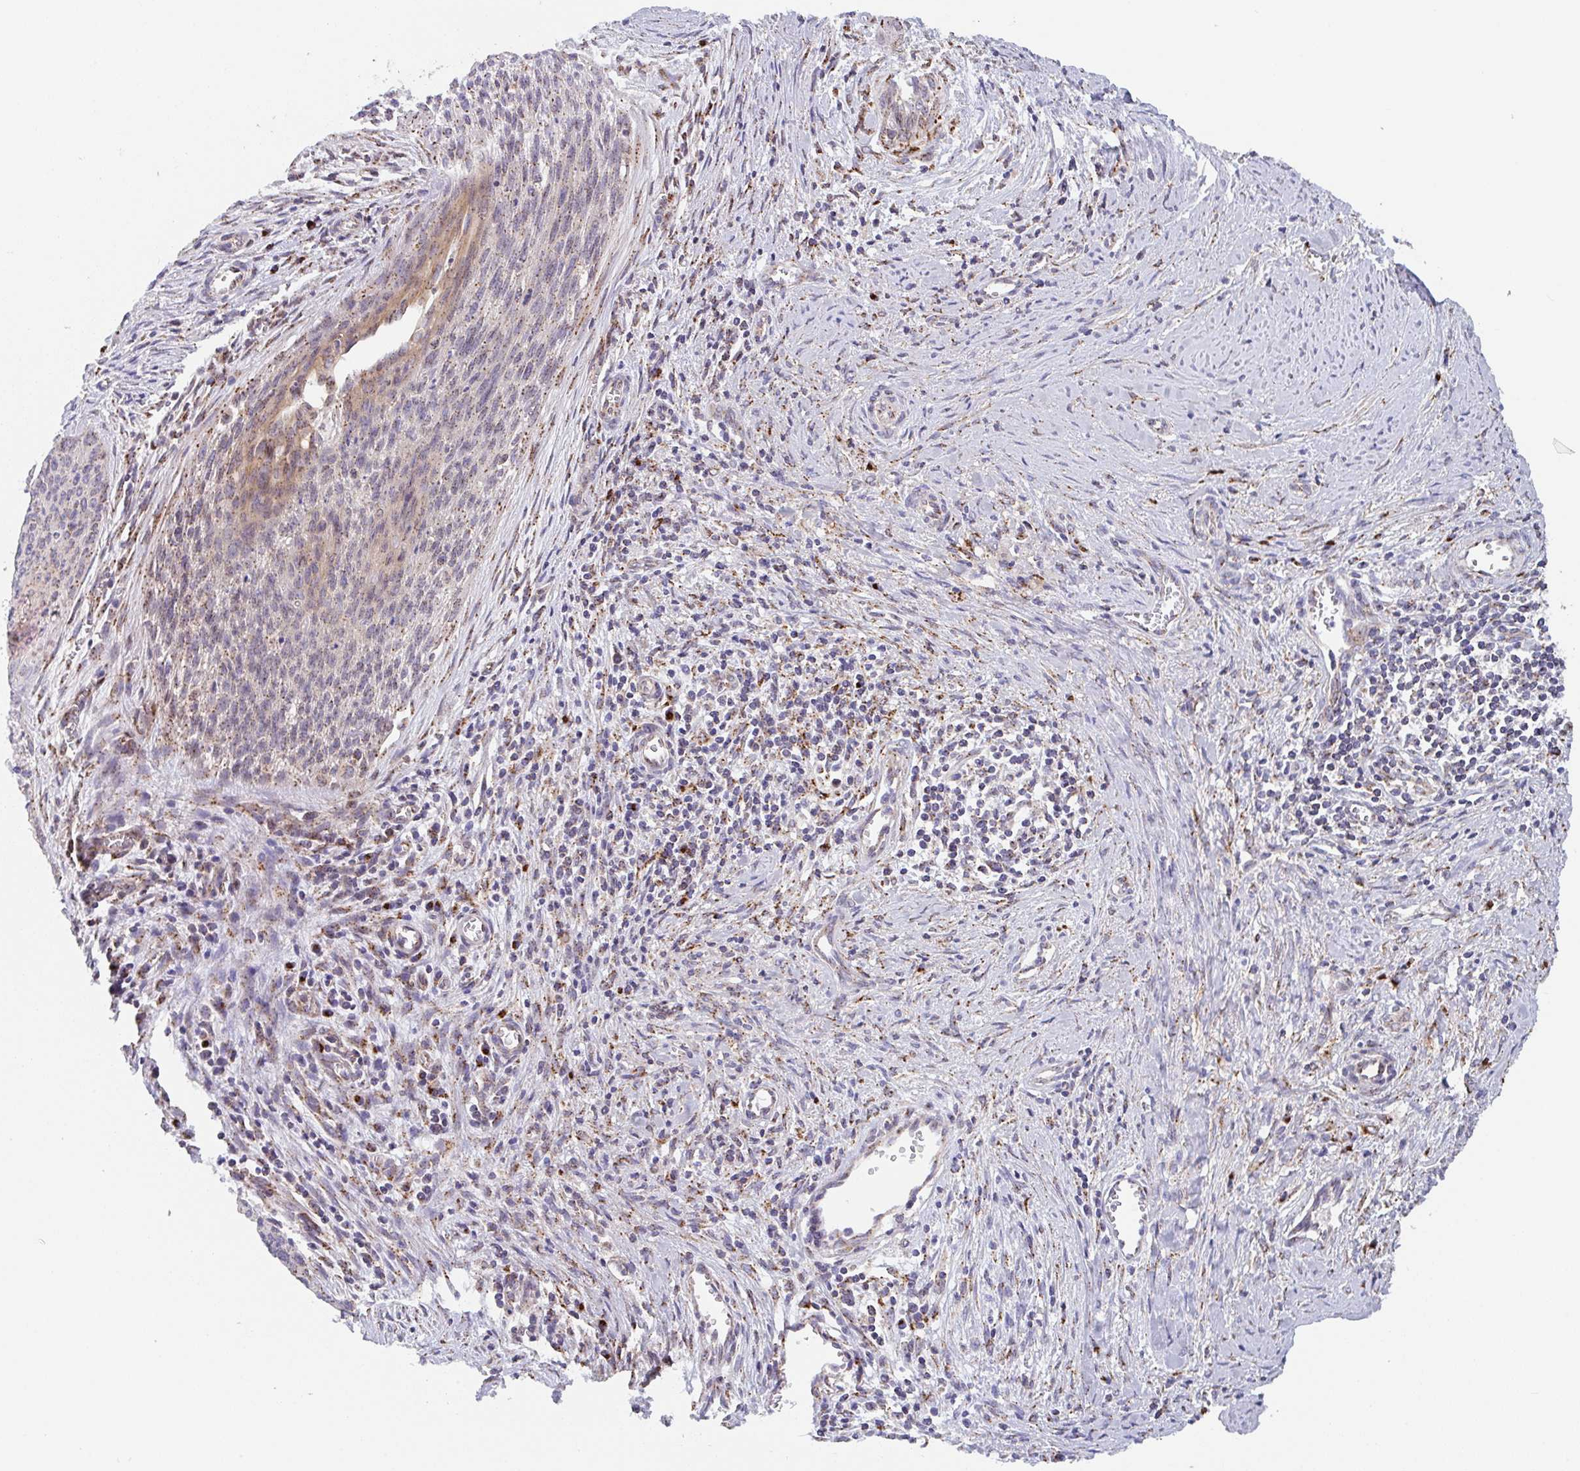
{"staining": {"intensity": "moderate", "quantity": "<25%", "location": "cytoplasmic/membranous"}, "tissue": "cervical cancer", "cell_type": "Tumor cells", "image_type": "cancer", "snomed": [{"axis": "morphology", "description": "Squamous cell carcinoma, NOS"}, {"axis": "topography", "description": "Cervix"}], "caption": "The histopathology image shows a brown stain indicating the presence of a protein in the cytoplasmic/membranous of tumor cells in cervical cancer (squamous cell carcinoma).", "gene": "PROSER3", "patient": {"sex": "female", "age": 55}}